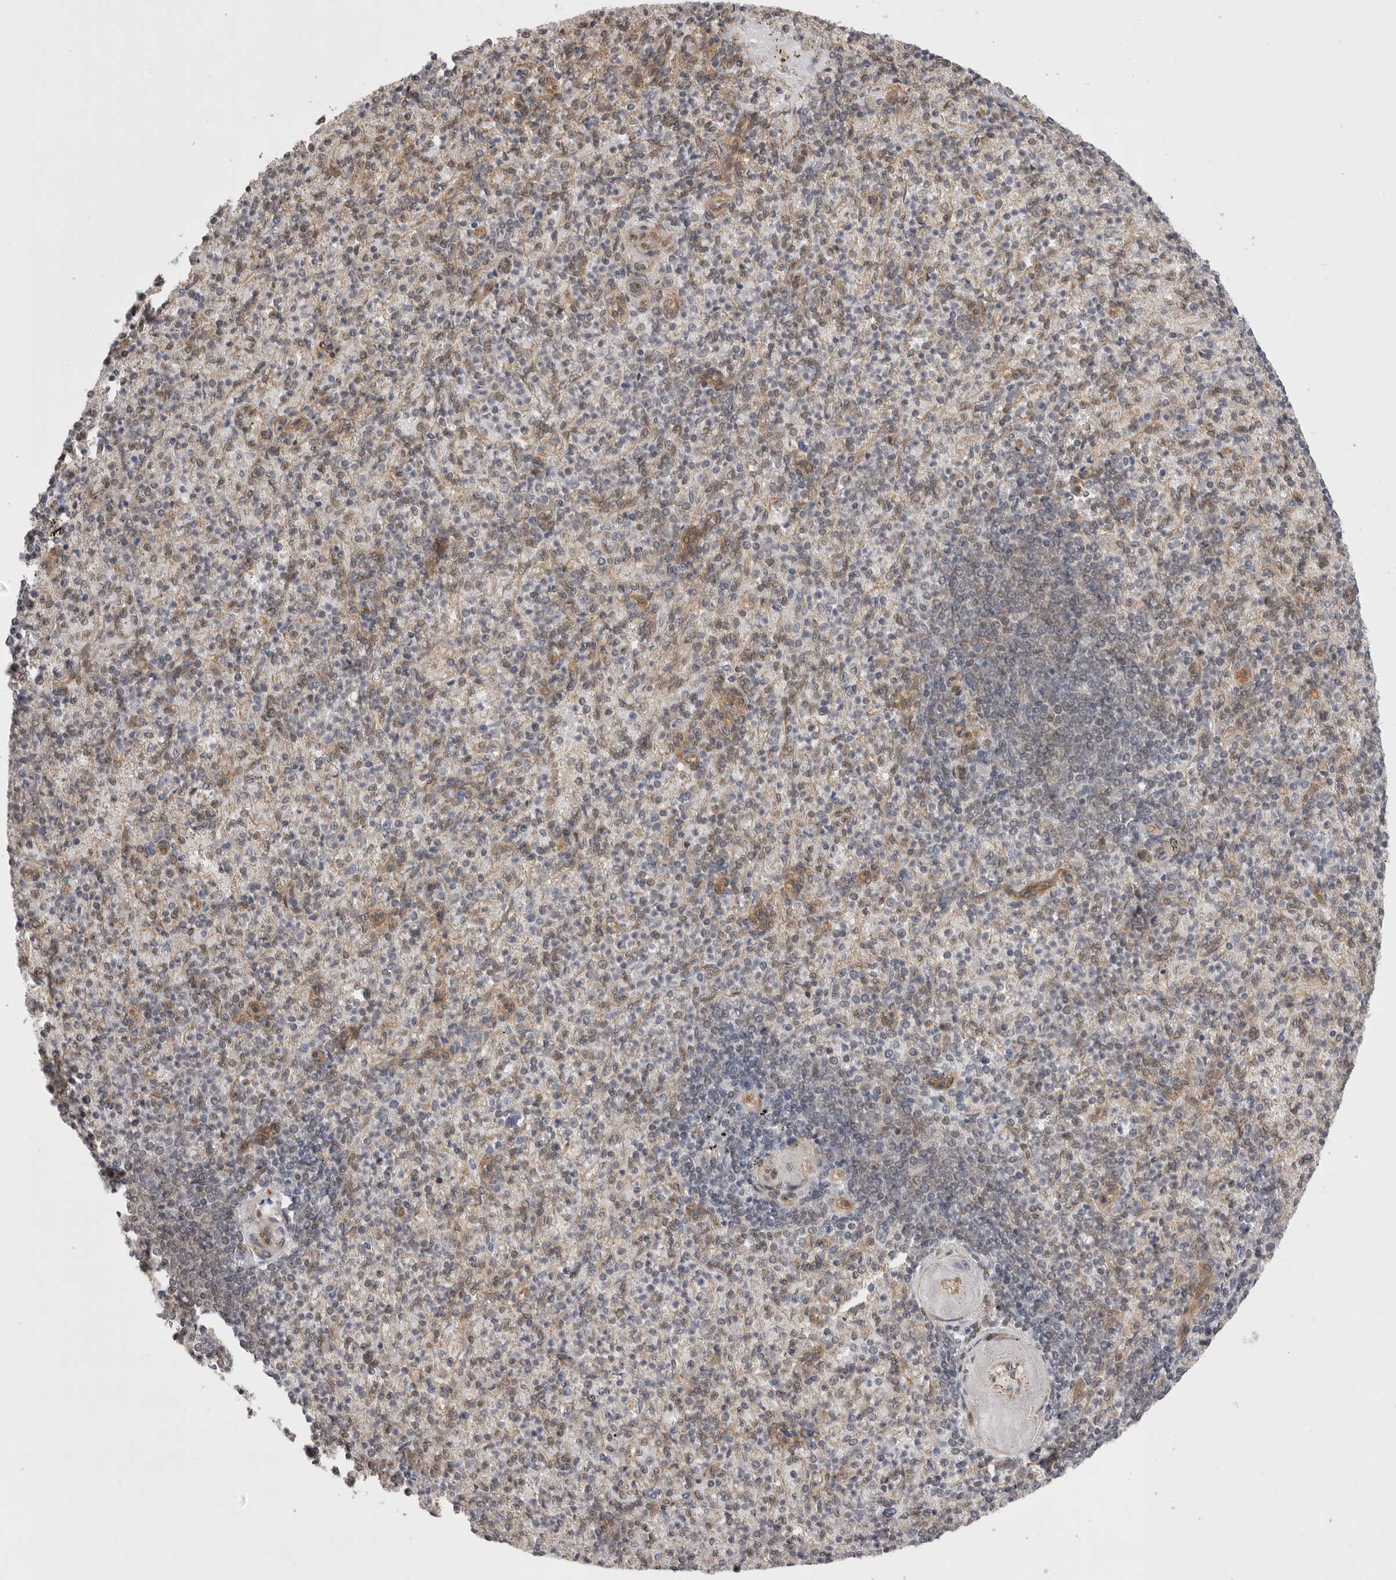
{"staining": {"intensity": "weak", "quantity": "25%-75%", "location": "cytoplasmic/membranous"}, "tissue": "spleen", "cell_type": "Cells in red pulp", "image_type": "normal", "snomed": [{"axis": "morphology", "description": "Normal tissue, NOS"}, {"axis": "topography", "description": "Spleen"}], "caption": "High-magnification brightfield microscopy of unremarkable spleen stained with DAB (3,3'-diaminobenzidine) (brown) and counterstained with hematoxylin (blue). cells in red pulp exhibit weak cytoplasmic/membranous expression is identified in approximately25%-75% of cells.", "gene": "VPS50", "patient": {"sex": "female", "age": 74}}